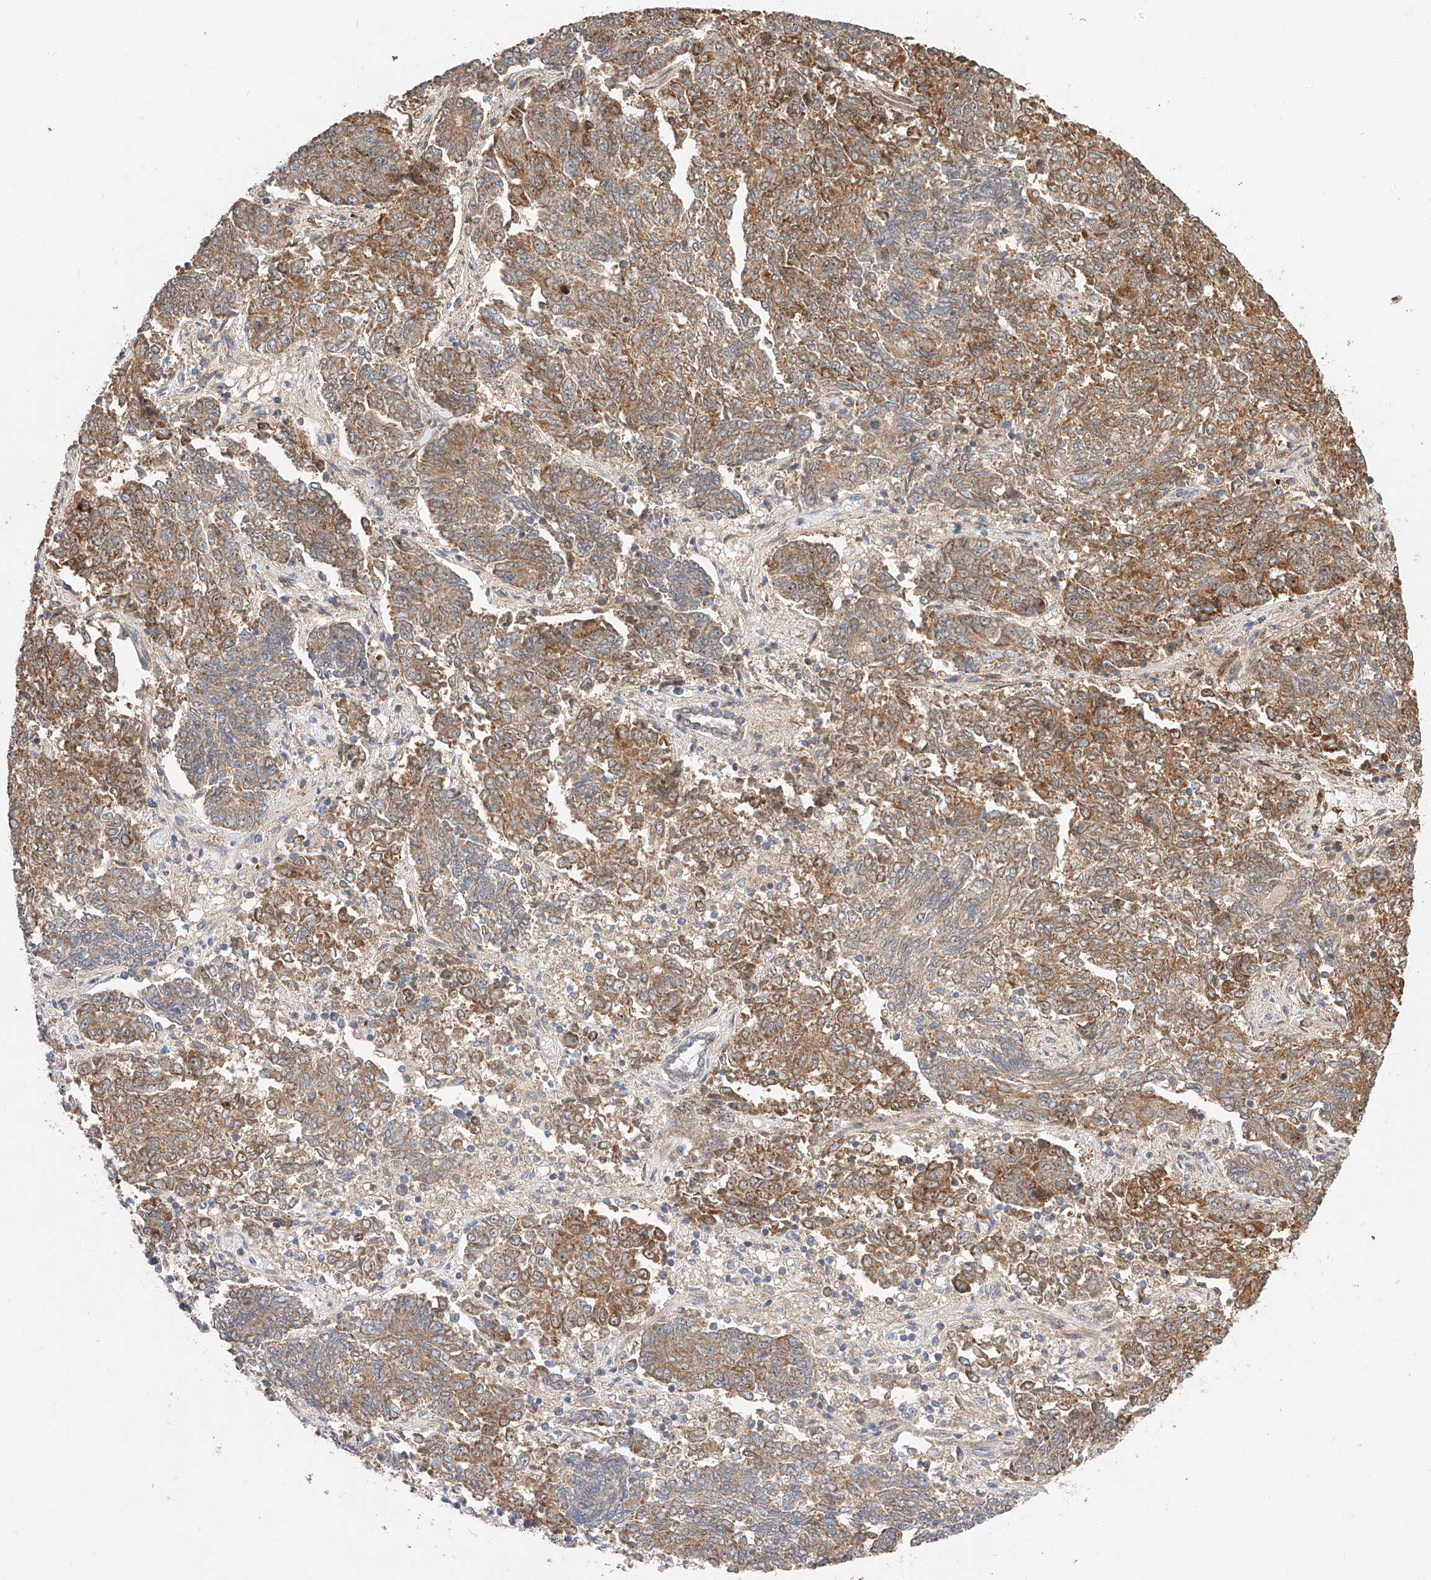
{"staining": {"intensity": "moderate", "quantity": ">75%", "location": "cytoplasmic/membranous"}, "tissue": "endometrial cancer", "cell_type": "Tumor cells", "image_type": "cancer", "snomed": [{"axis": "morphology", "description": "Adenocarcinoma, NOS"}, {"axis": "topography", "description": "Endometrium"}], "caption": "The image demonstrates a brown stain indicating the presence of a protein in the cytoplasmic/membranous of tumor cells in endometrial cancer. (Stains: DAB (3,3'-diaminobenzidine) in brown, nuclei in blue, Microscopy: brightfield microscopy at high magnification).", "gene": "RAB23", "patient": {"sex": "female", "age": 80}}